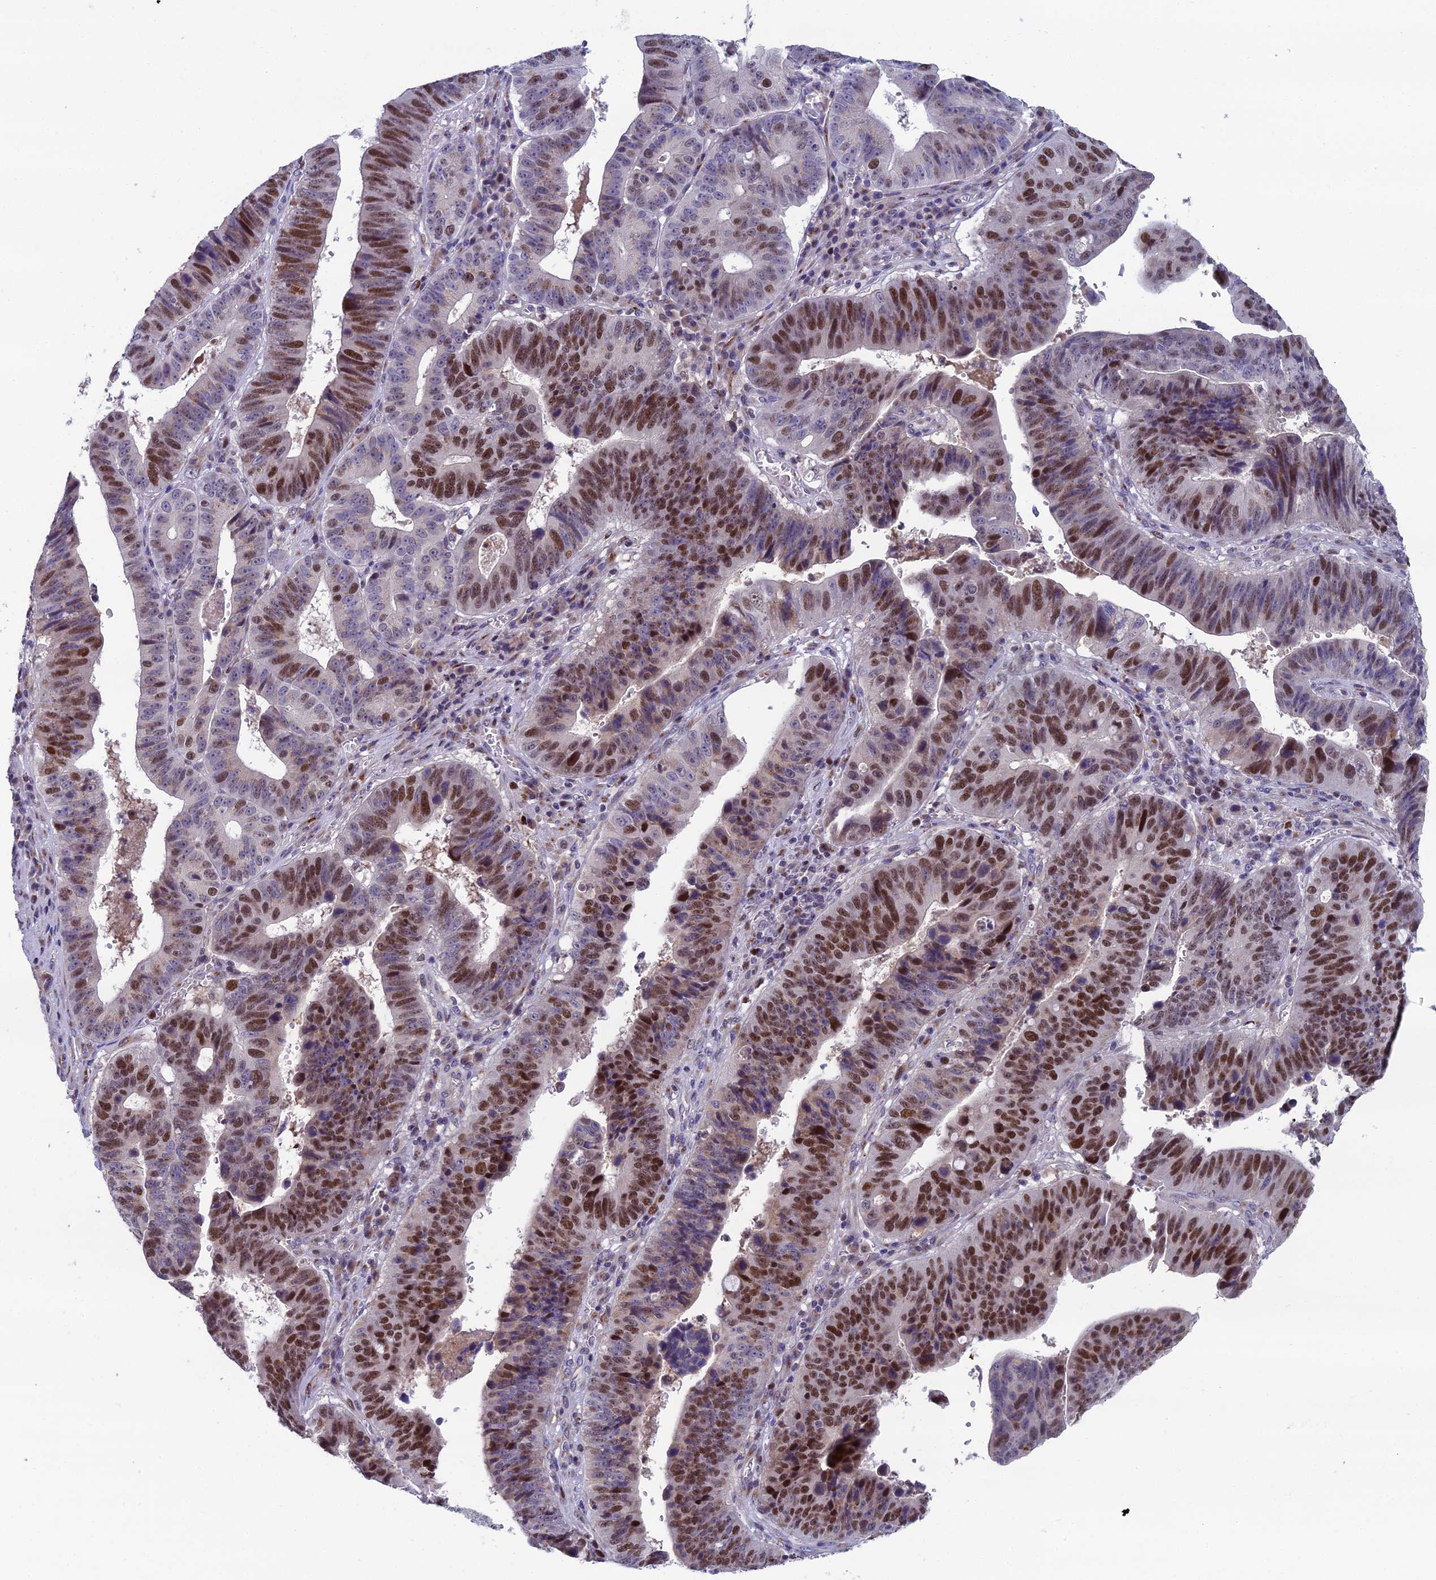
{"staining": {"intensity": "strong", "quantity": "25%-75%", "location": "nuclear"}, "tissue": "stomach cancer", "cell_type": "Tumor cells", "image_type": "cancer", "snomed": [{"axis": "morphology", "description": "Adenocarcinoma, NOS"}, {"axis": "topography", "description": "Stomach"}], "caption": "IHC of human stomach cancer (adenocarcinoma) displays high levels of strong nuclear staining in about 25%-75% of tumor cells. The staining is performed using DAB (3,3'-diaminobenzidine) brown chromogen to label protein expression. The nuclei are counter-stained blue using hematoxylin.", "gene": "LIG1", "patient": {"sex": "male", "age": 59}}